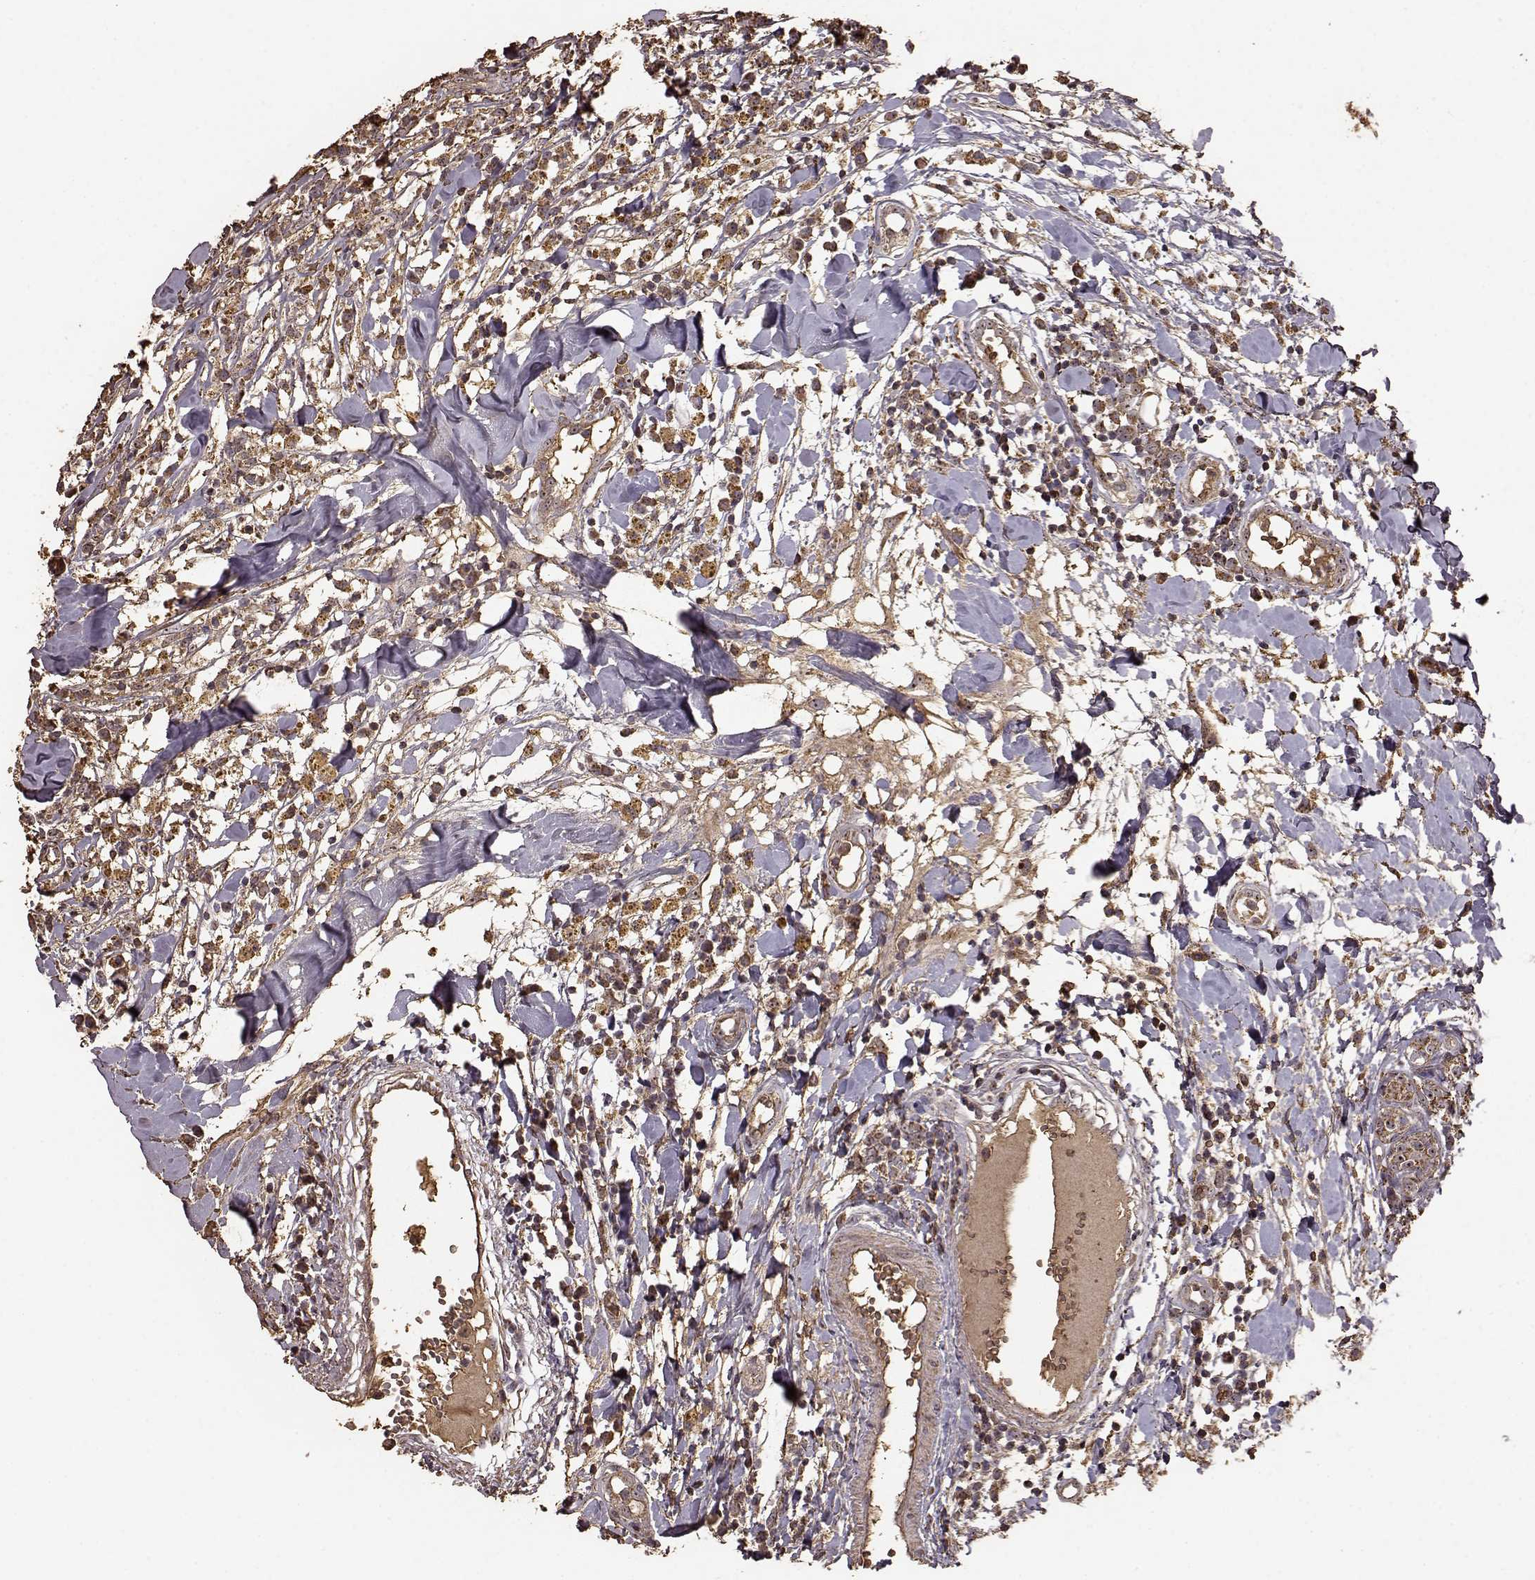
{"staining": {"intensity": "moderate", "quantity": ">75%", "location": "cytoplasmic/membranous"}, "tissue": "breast cancer", "cell_type": "Tumor cells", "image_type": "cancer", "snomed": [{"axis": "morphology", "description": "Duct carcinoma"}, {"axis": "topography", "description": "Breast"}], "caption": "A photomicrograph of intraductal carcinoma (breast) stained for a protein exhibits moderate cytoplasmic/membranous brown staining in tumor cells.", "gene": "PTGES2", "patient": {"sex": "female", "age": 30}}